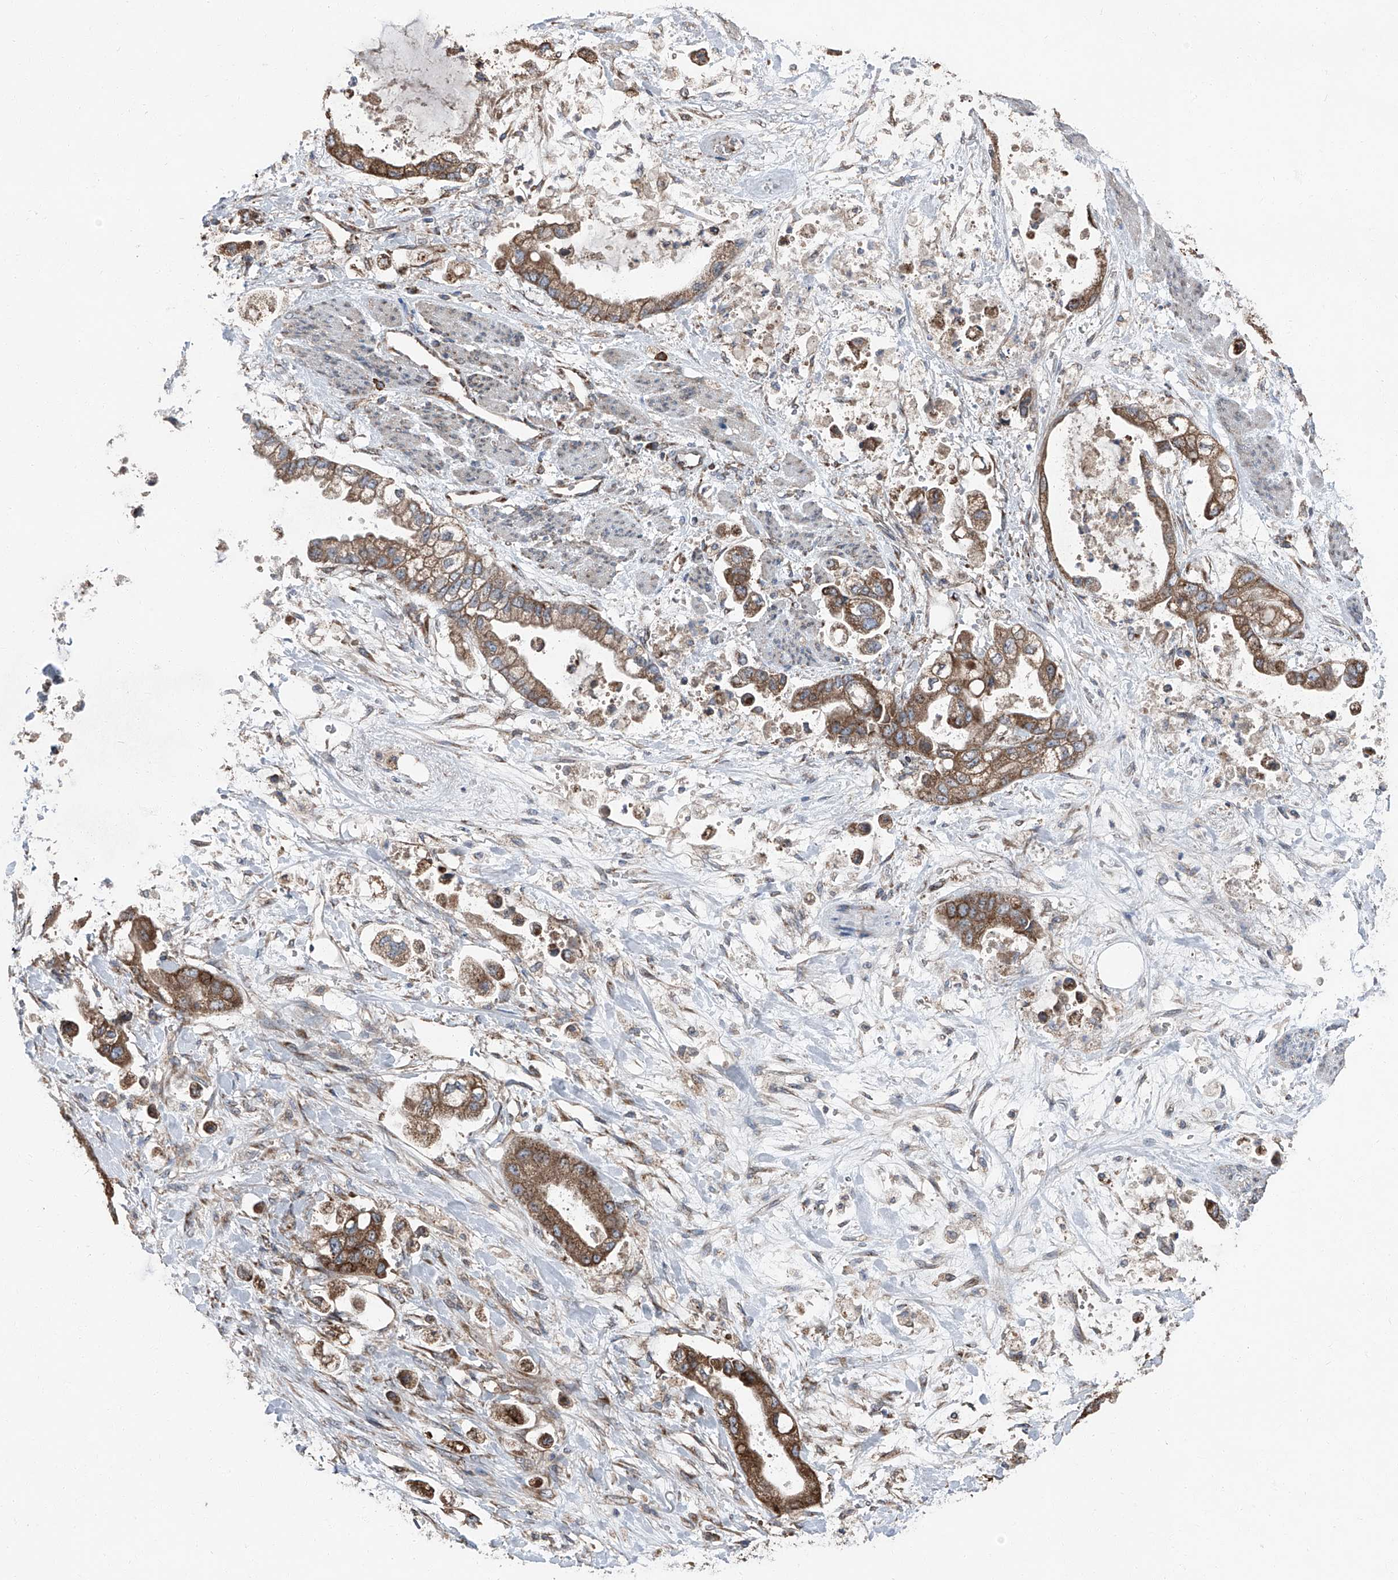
{"staining": {"intensity": "moderate", "quantity": ">75%", "location": "cytoplasmic/membranous"}, "tissue": "stomach cancer", "cell_type": "Tumor cells", "image_type": "cancer", "snomed": [{"axis": "morphology", "description": "Adenocarcinoma, NOS"}, {"axis": "topography", "description": "Stomach"}], "caption": "This micrograph displays immunohistochemistry (IHC) staining of human stomach cancer (adenocarcinoma), with medium moderate cytoplasmic/membranous positivity in approximately >75% of tumor cells.", "gene": "LIMK1", "patient": {"sex": "male", "age": 62}}